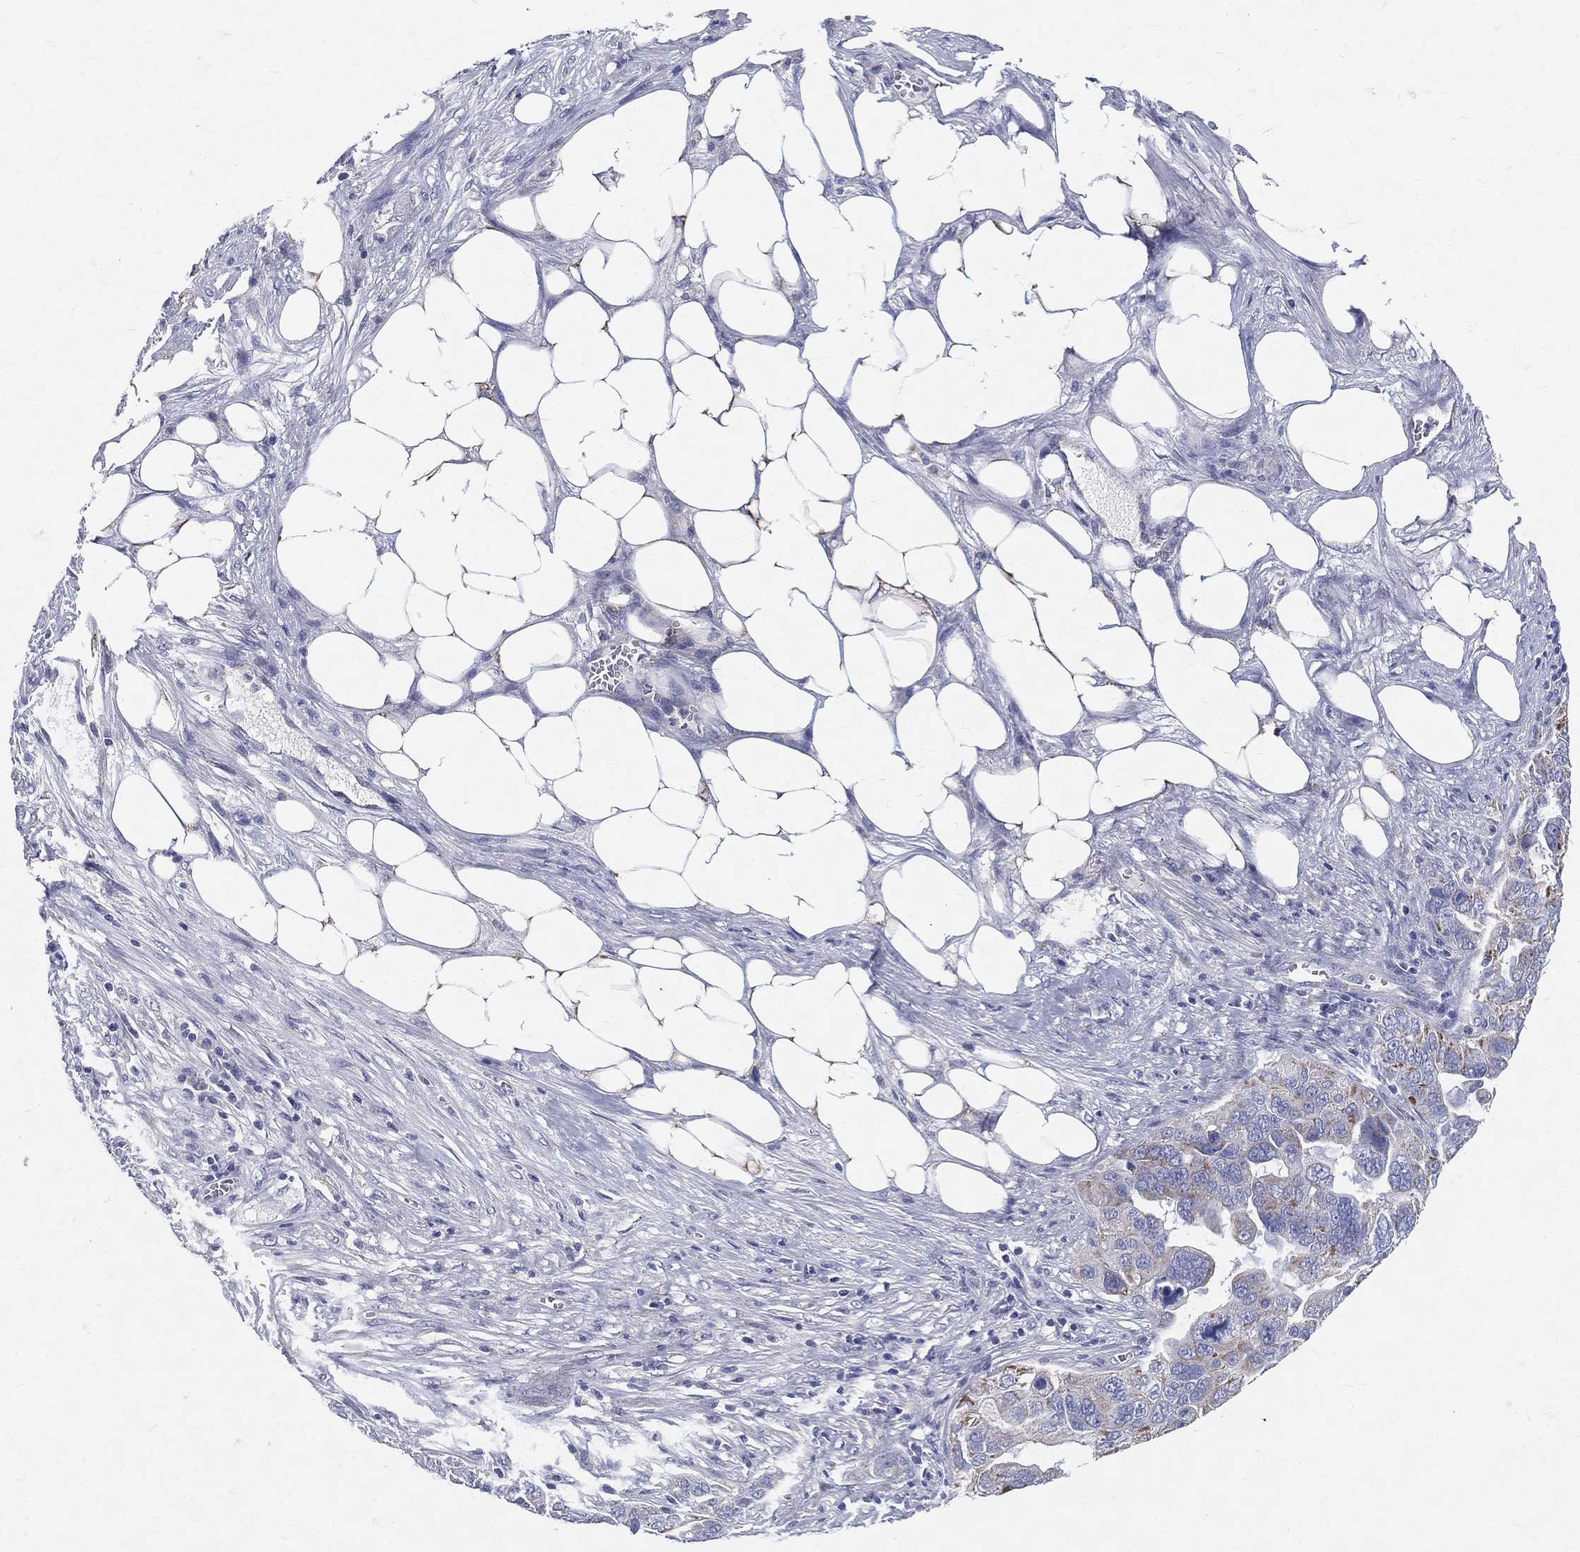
{"staining": {"intensity": "weak", "quantity": "<25%", "location": "cytoplasmic/membranous"}, "tissue": "ovarian cancer", "cell_type": "Tumor cells", "image_type": "cancer", "snomed": [{"axis": "morphology", "description": "Carcinoma, endometroid"}, {"axis": "topography", "description": "Soft tissue"}, {"axis": "topography", "description": "Ovary"}], "caption": "High power microscopy image of an immunohistochemistry (IHC) micrograph of endometroid carcinoma (ovarian), revealing no significant staining in tumor cells.", "gene": "PWWP3A", "patient": {"sex": "female", "age": 52}}